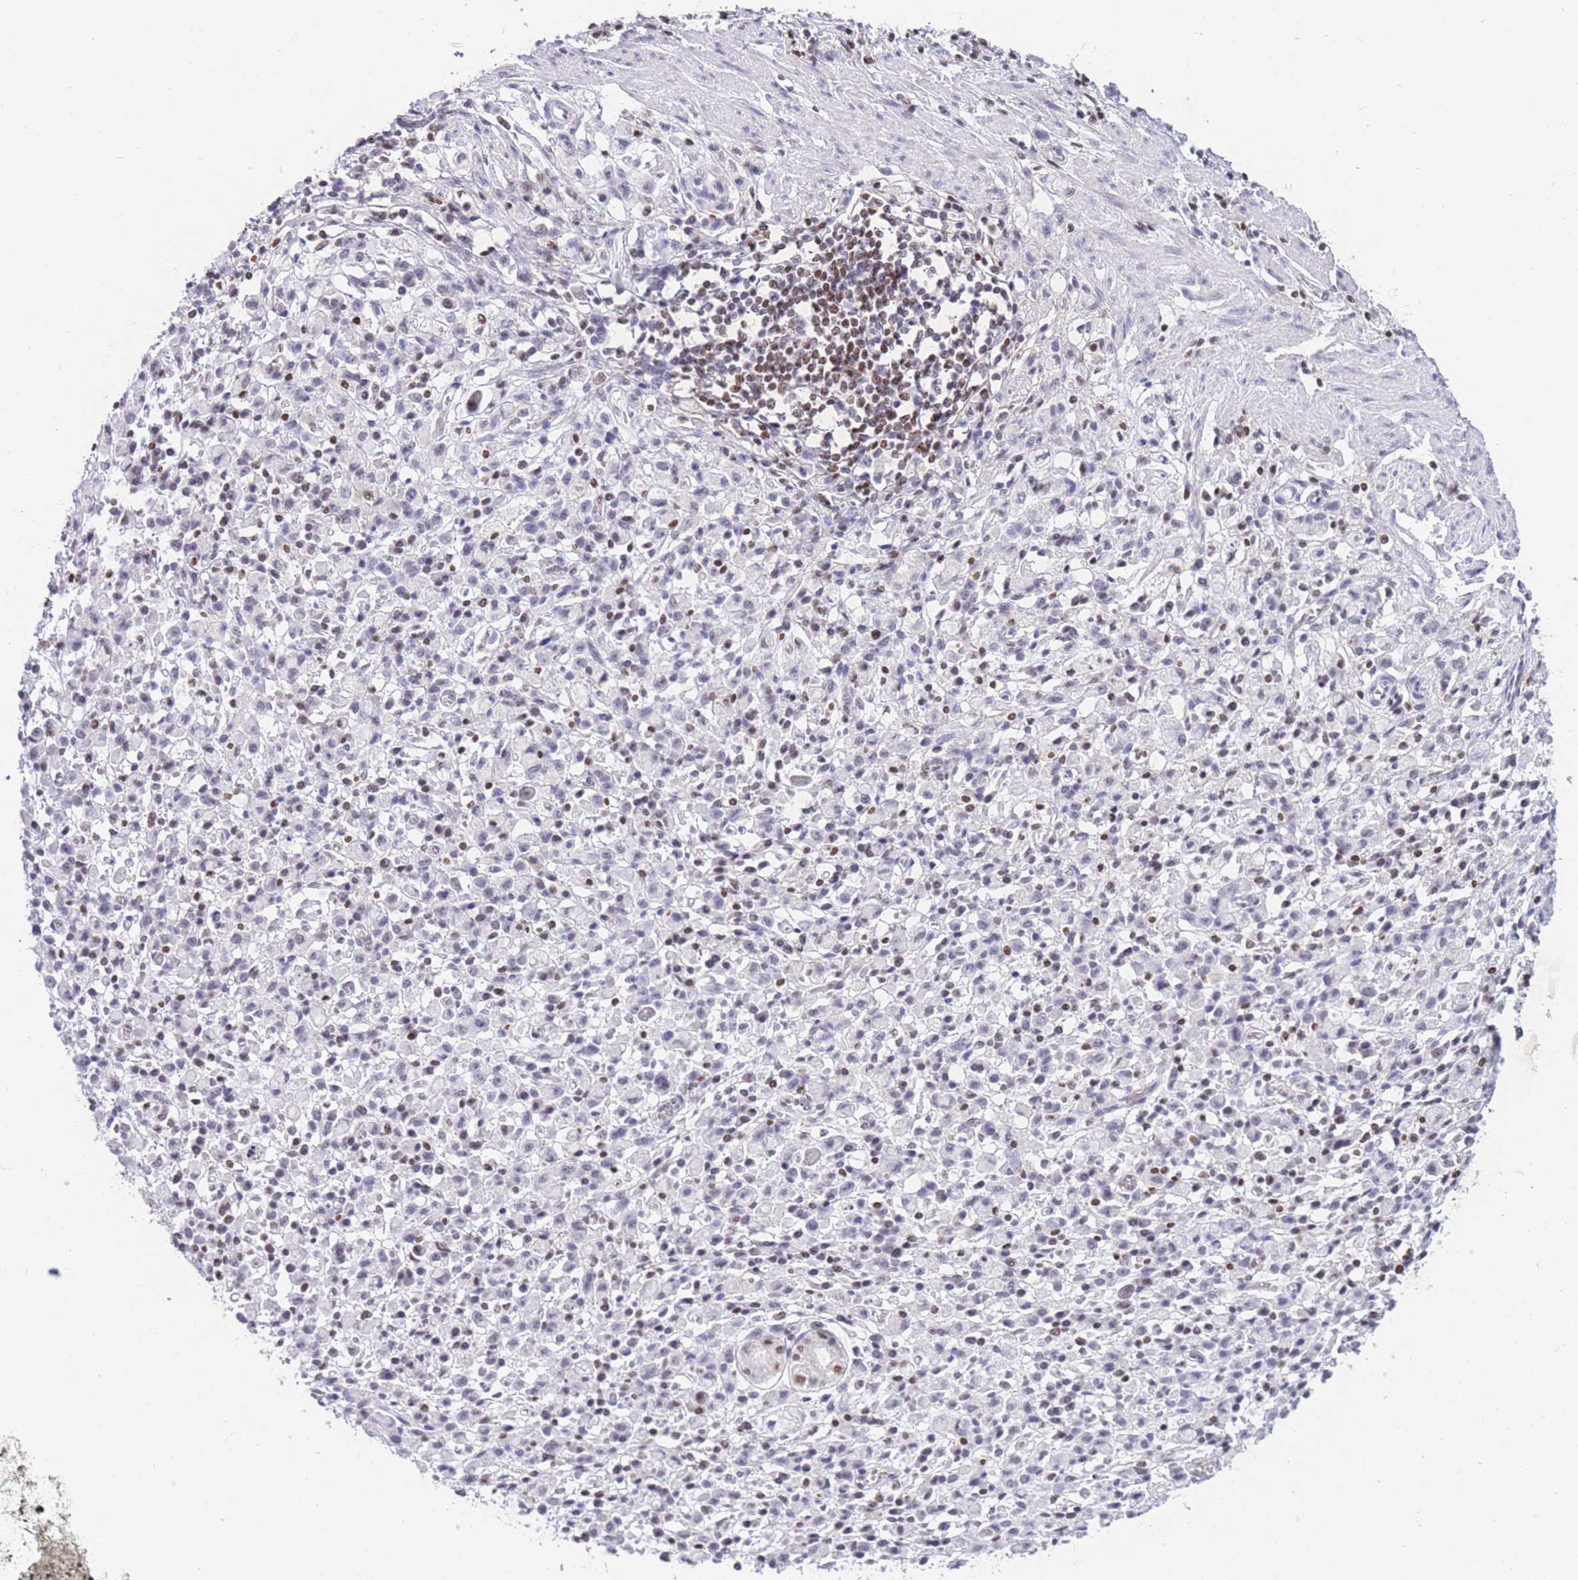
{"staining": {"intensity": "weak", "quantity": "<25%", "location": "nuclear"}, "tissue": "stomach cancer", "cell_type": "Tumor cells", "image_type": "cancer", "snomed": [{"axis": "morphology", "description": "Adenocarcinoma, NOS"}, {"axis": "topography", "description": "Stomach"}], "caption": "Tumor cells show no significant protein expression in stomach adenocarcinoma. (DAB (3,3'-diaminobenzidine) immunohistochemistry (IHC), high magnification).", "gene": "HMGN1", "patient": {"sex": "male", "age": 77}}